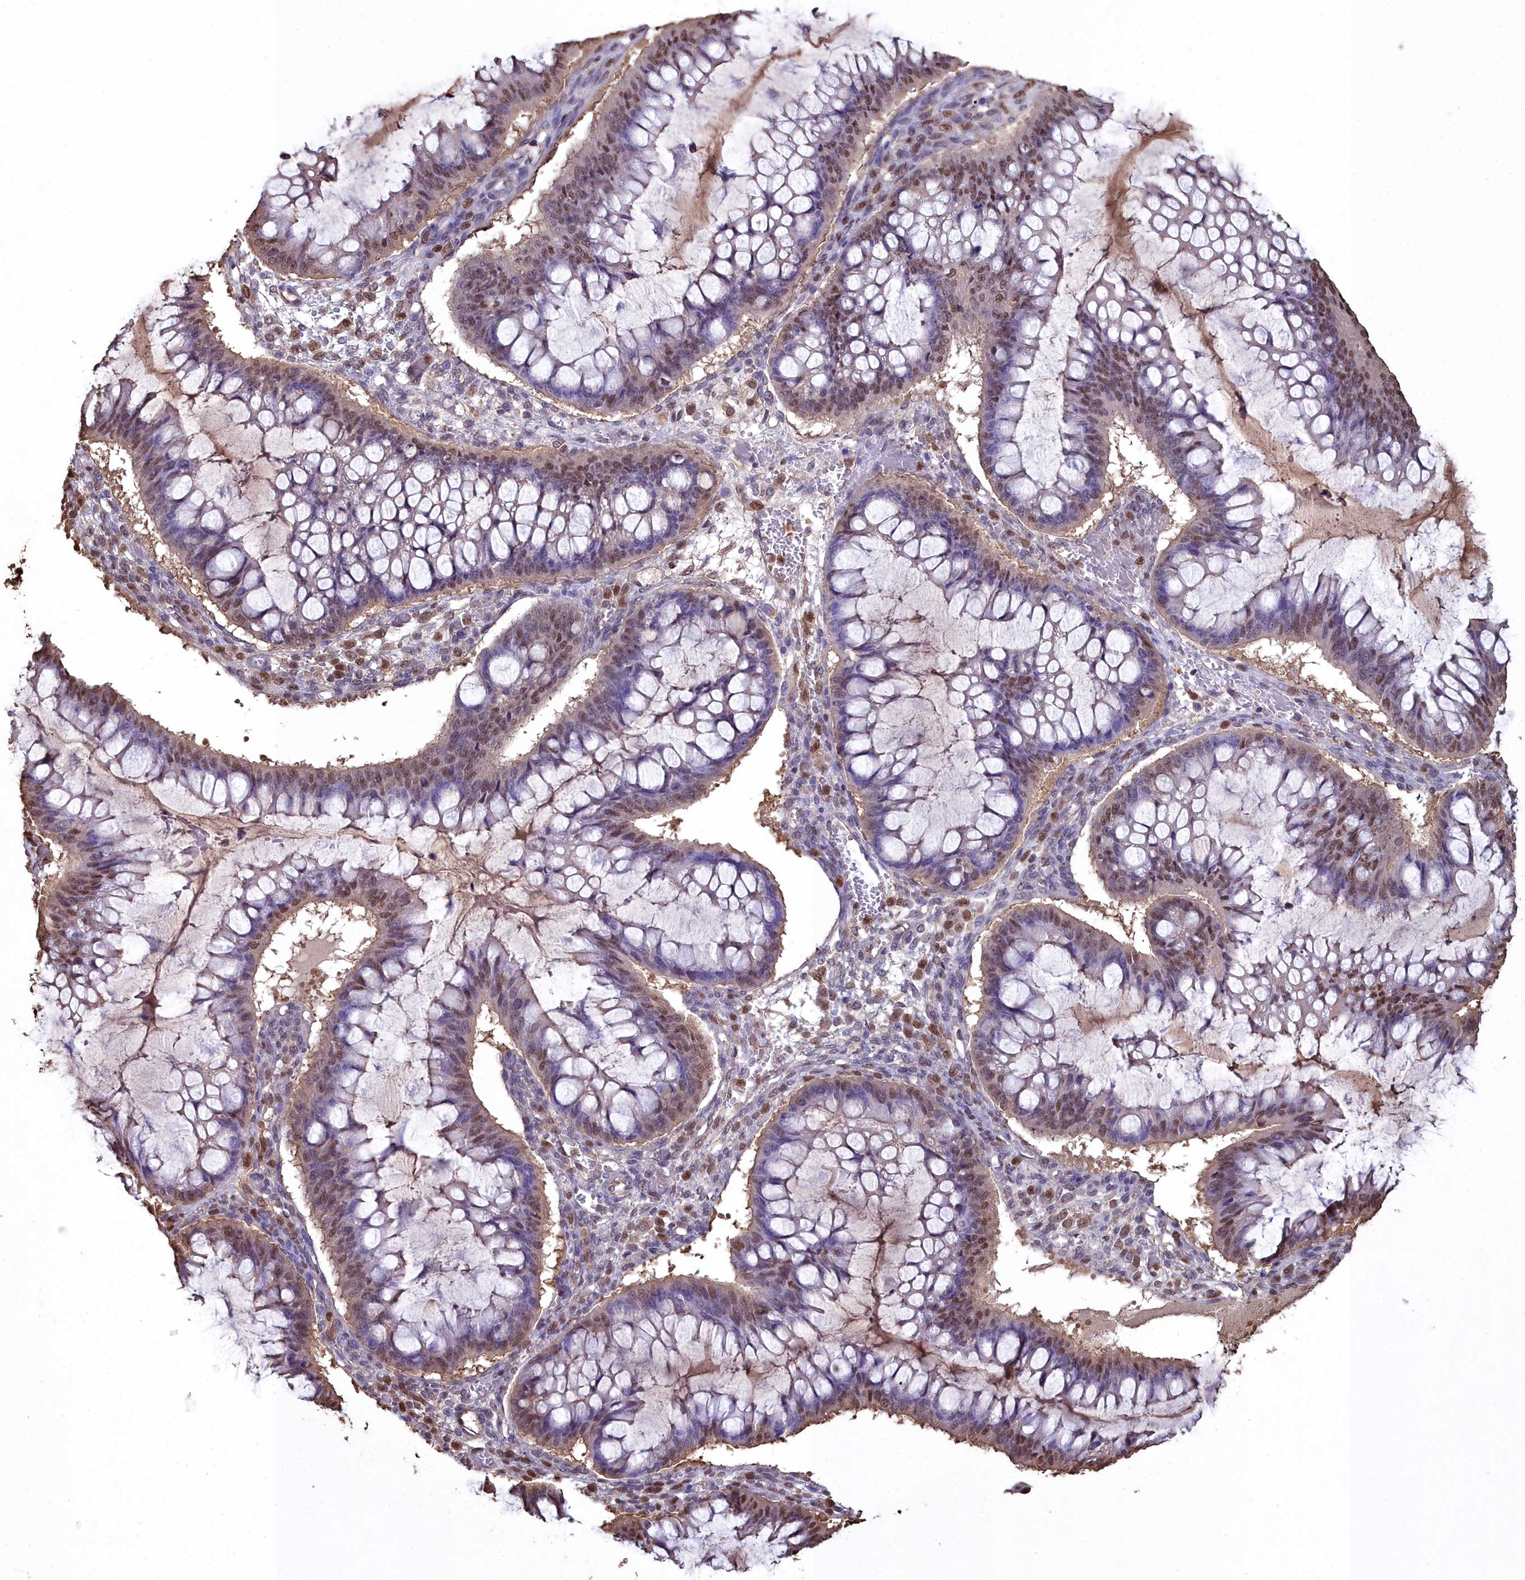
{"staining": {"intensity": "moderate", "quantity": ">75%", "location": "nuclear"}, "tissue": "ovarian cancer", "cell_type": "Tumor cells", "image_type": "cancer", "snomed": [{"axis": "morphology", "description": "Cystadenocarcinoma, mucinous, NOS"}, {"axis": "topography", "description": "Ovary"}], "caption": "Immunohistochemistry of ovarian cancer demonstrates medium levels of moderate nuclear positivity in about >75% of tumor cells.", "gene": "GAPDH", "patient": {"sex": "female", "age": 73}}